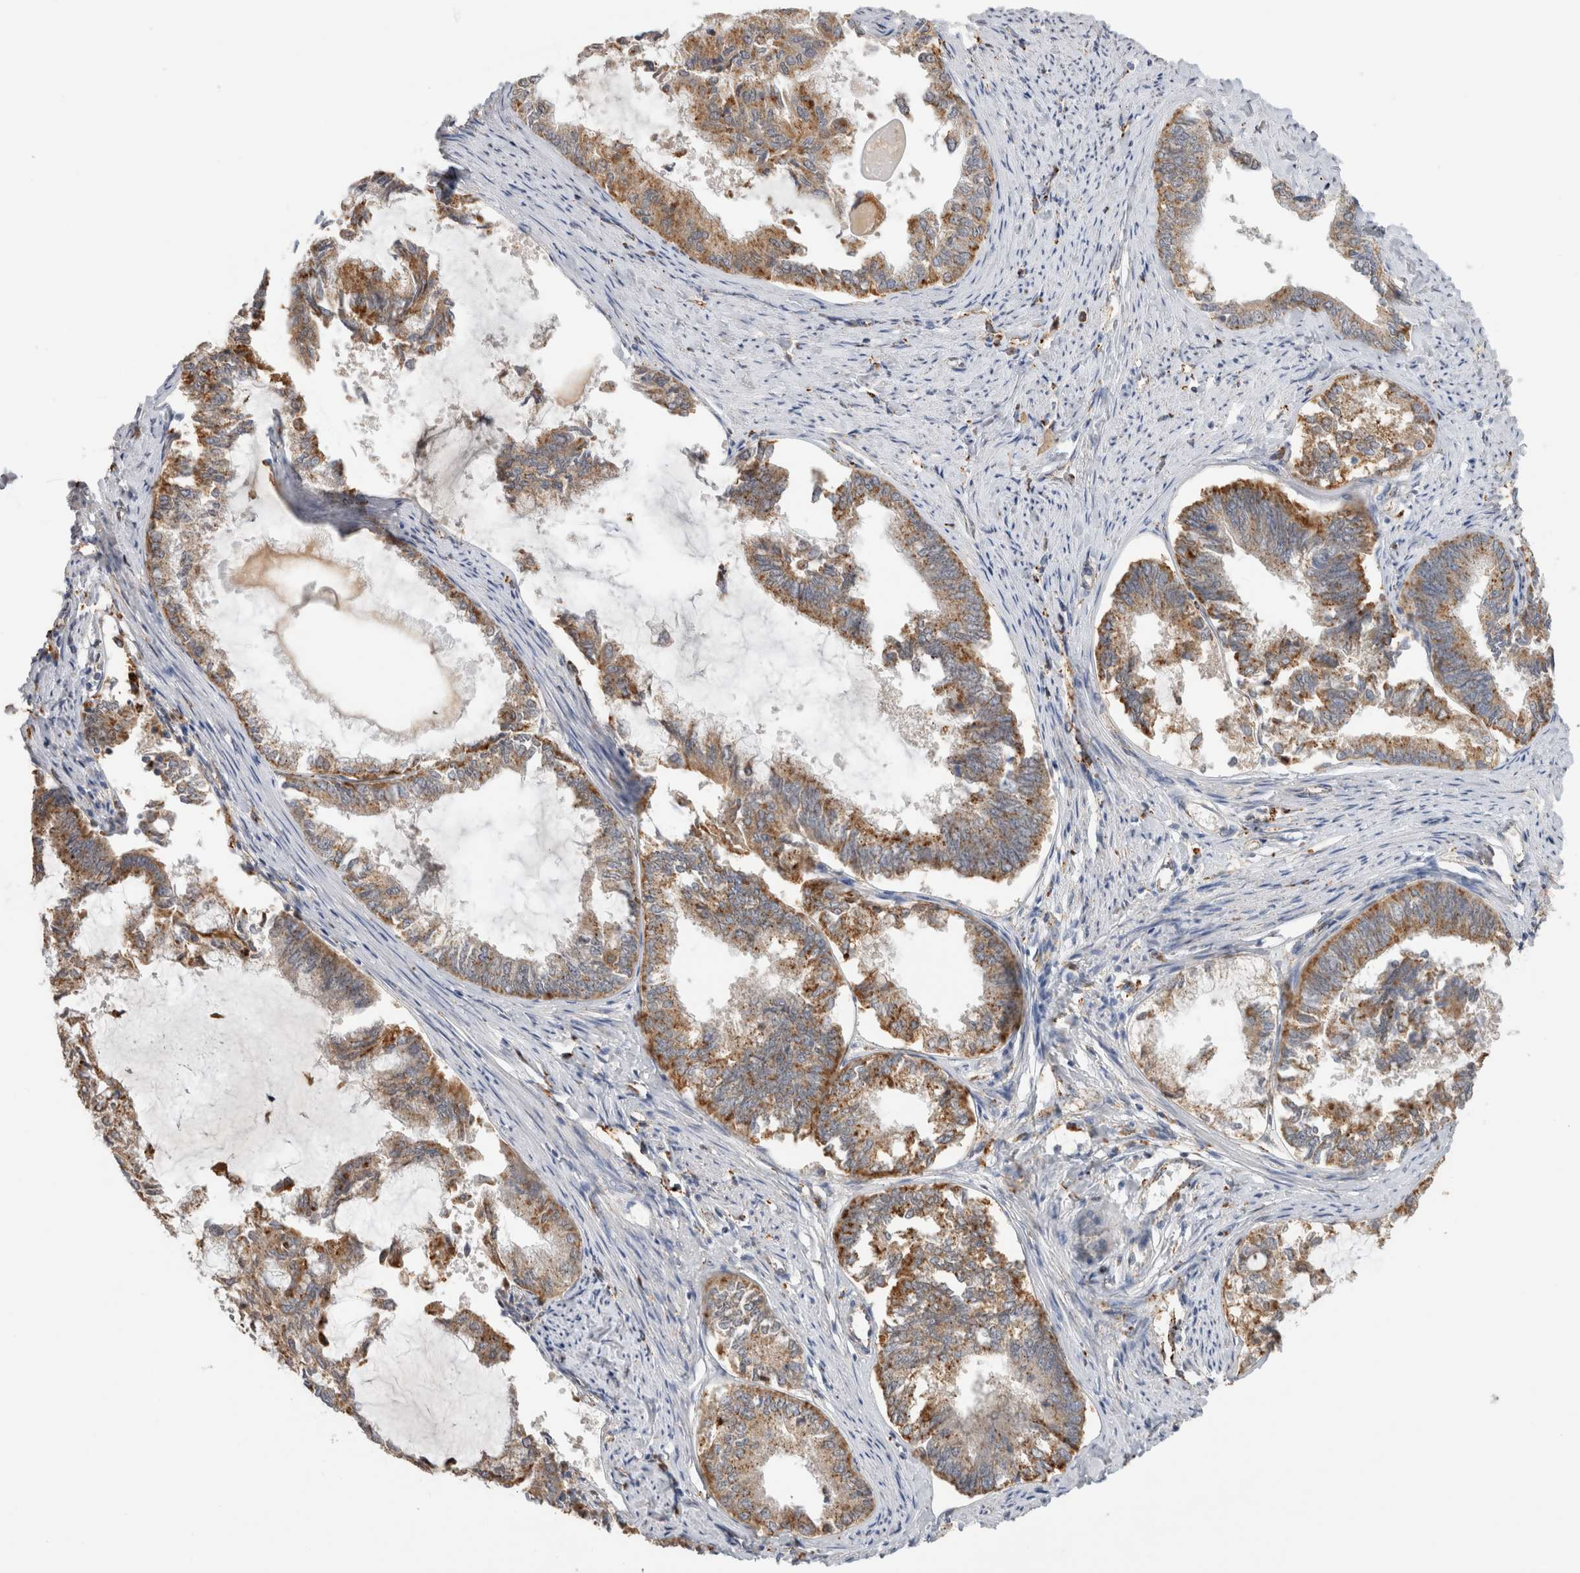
{"staining": {"intensity": "moderate", "quantity": ">75%", "location": "cytoplasmic/membranous"}, "tissue": "endometrial cancer", "cell_type": "Tumor cells", "image_type": "cancer", "snomed": [{"axis": "morphology", "description": "Adenocarcinoma, NOS"}, {"axis": "topography", "description": "Endometrium"}], "caption": "Brown immunohistochemical staining in human endometrial cancer (adenocarcinoma) exhibits moderate cytoplasmic/membranous staining in approximately >75% of tumor cells. Immunohistochemistry (ihc) stains the protein in brown and the nuclei are stained blue.", "gene": "GNS", "patient": {"sex": "female", "age": 86}}